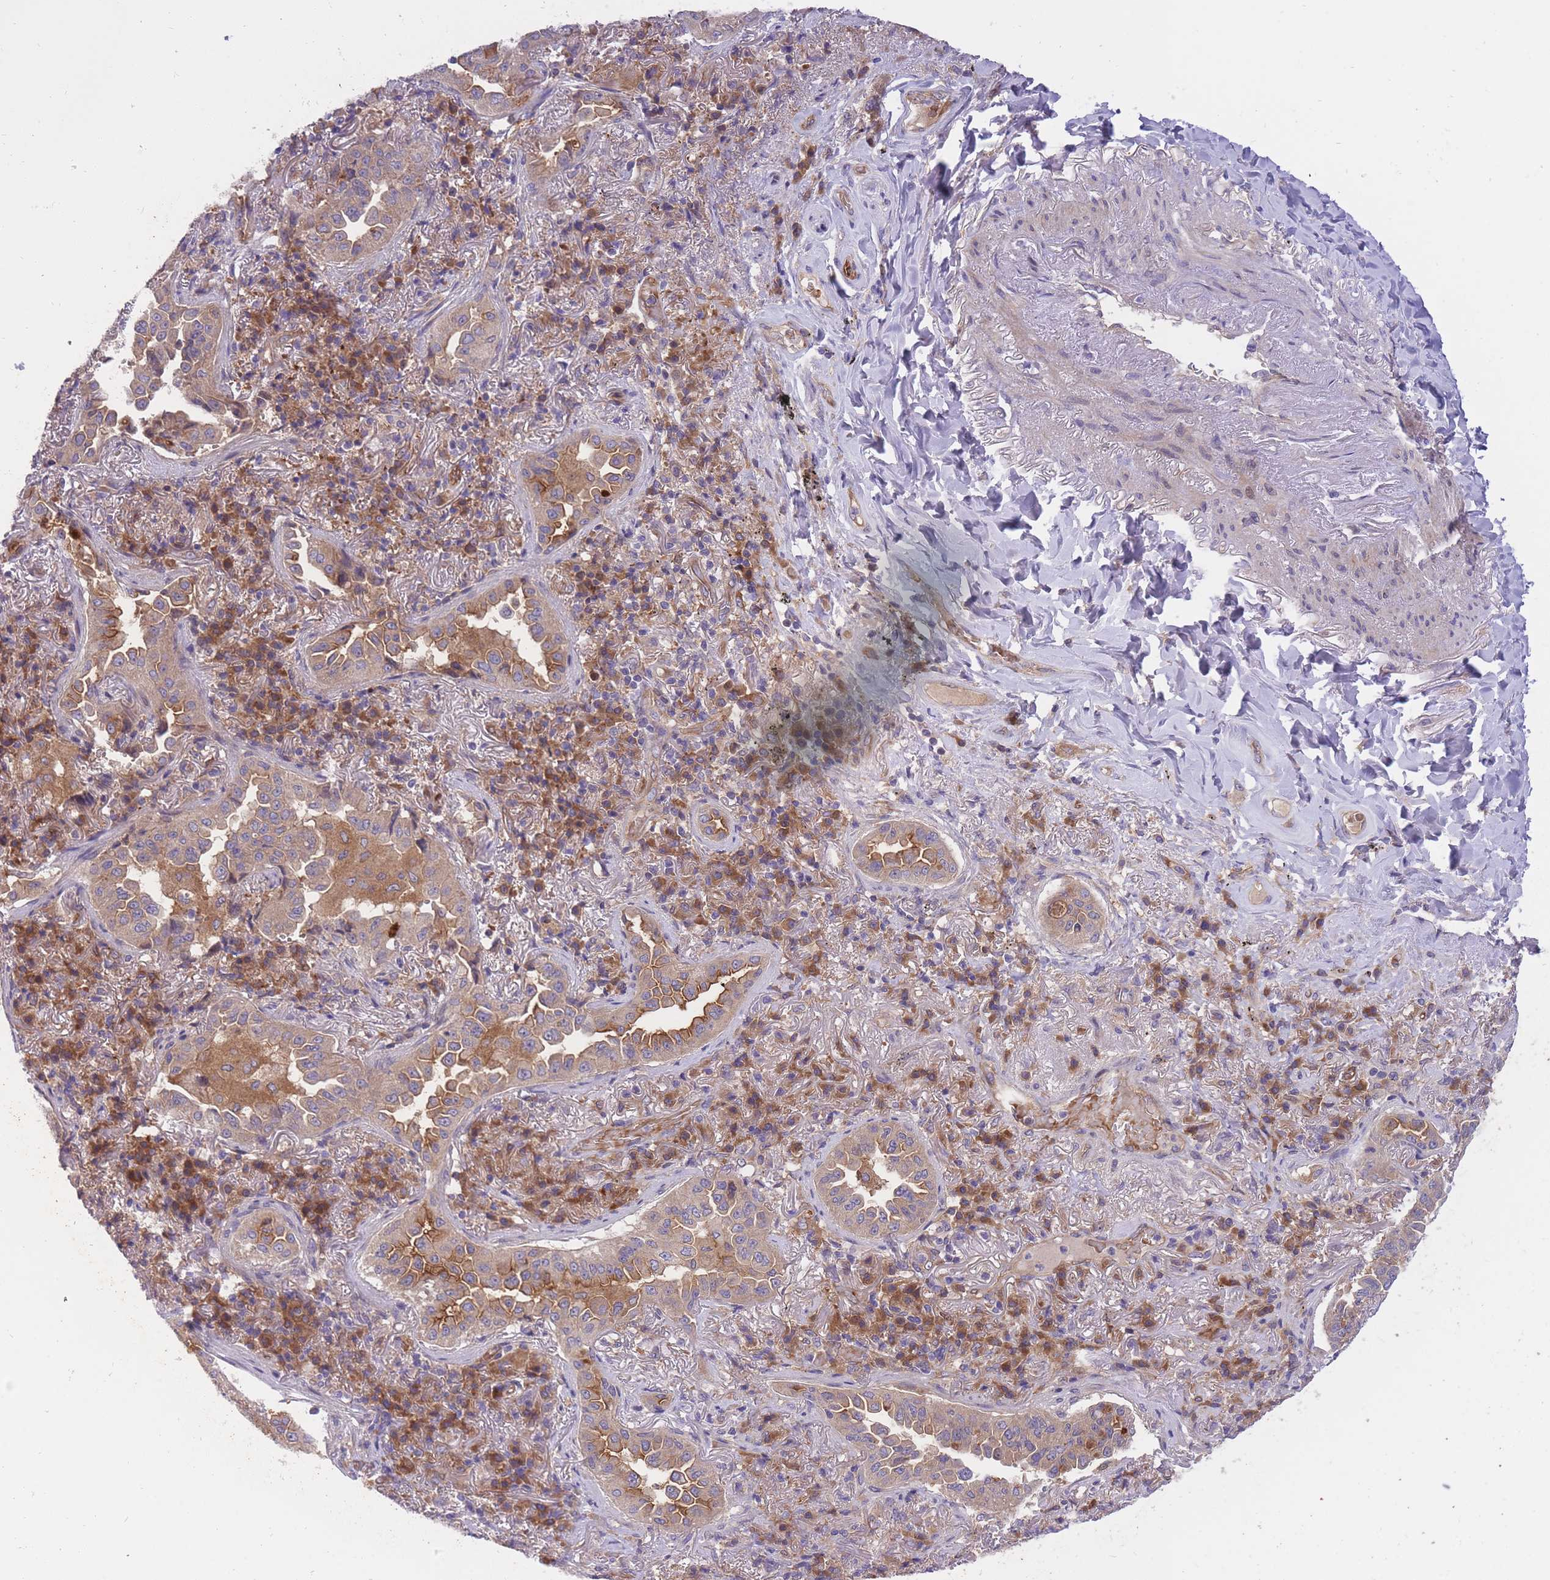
{"staining": {"intensity": "moderate", "quantity": "25%-75%", "location": "cytoplasmic/membranous"}, "tissue": "lung cancer", "cell_type": "Tumor cells", "image_type": "cancer", "snomed": [{"axis": "morphology", "description": "Adenocarcinoma, NOS"}, {"axis": "topography", "description": "Lung"}], "caption": "An IHC histopathology image of tumor tissue is shown. Protein staining in brown labels moderate cytoplasmic/membranous positivity in lung cancer within tumor cells. (brown staining indicates protein expression, while blue staining denotes nuclei).", "gene": "CRYGN", "patient": {"sex": "female", "age": 69}}